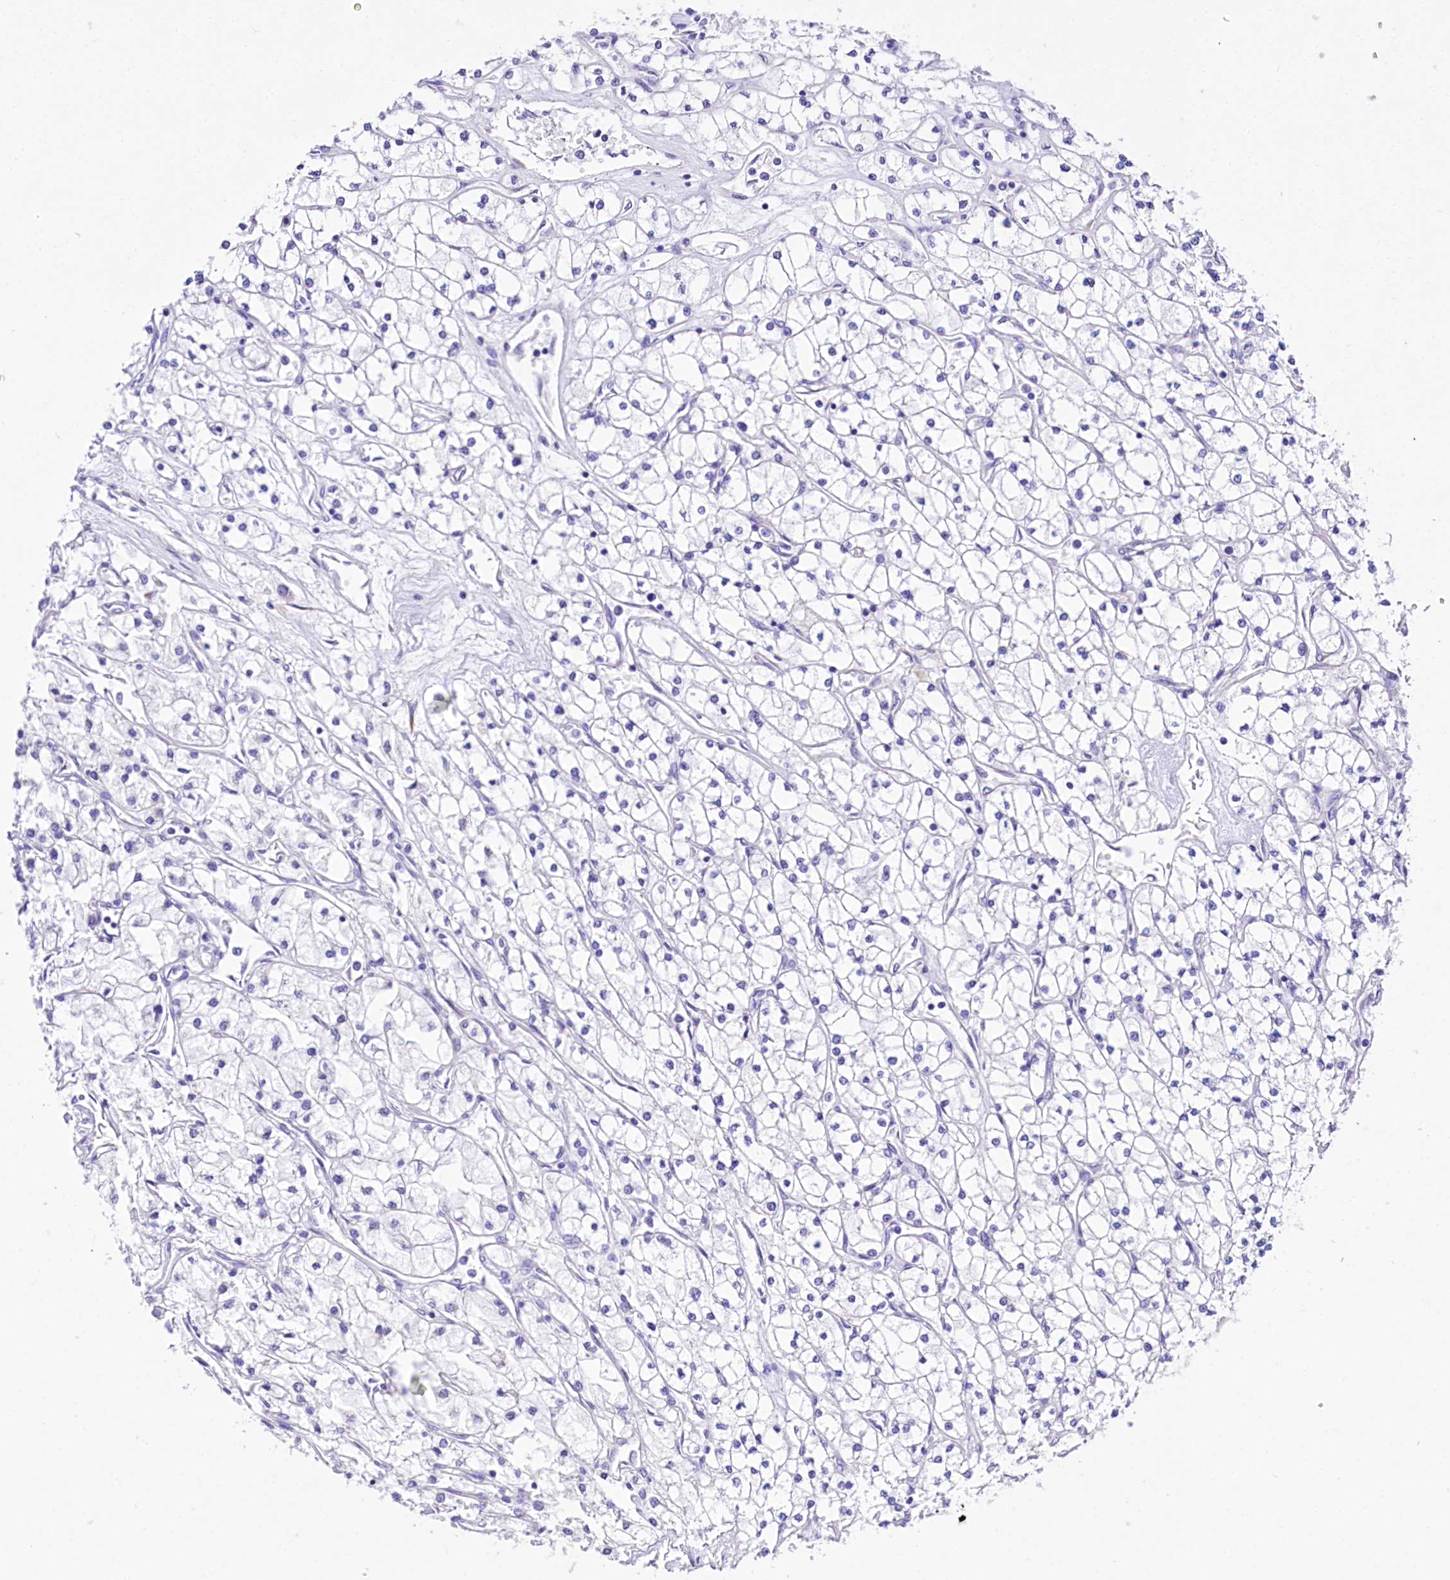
{"staining": {"intensity": "negative", "quantity": "none", "location": "none"}, "tissue": "renal cancer", "cell_type": "Tumor cells", "image_type": "cancer", "snomed": [{"axis": "morphology", "description": "Adenocarcinoma, NOS"}, {"axis": "topography", "description": "Kidney"}], "caption": "Photomicrograph shows no significant protein staining in tumor cells of adenocarcinoma (renal).", "gene": "A2ML1", "patient": {"sex": "male", "age": 80}}